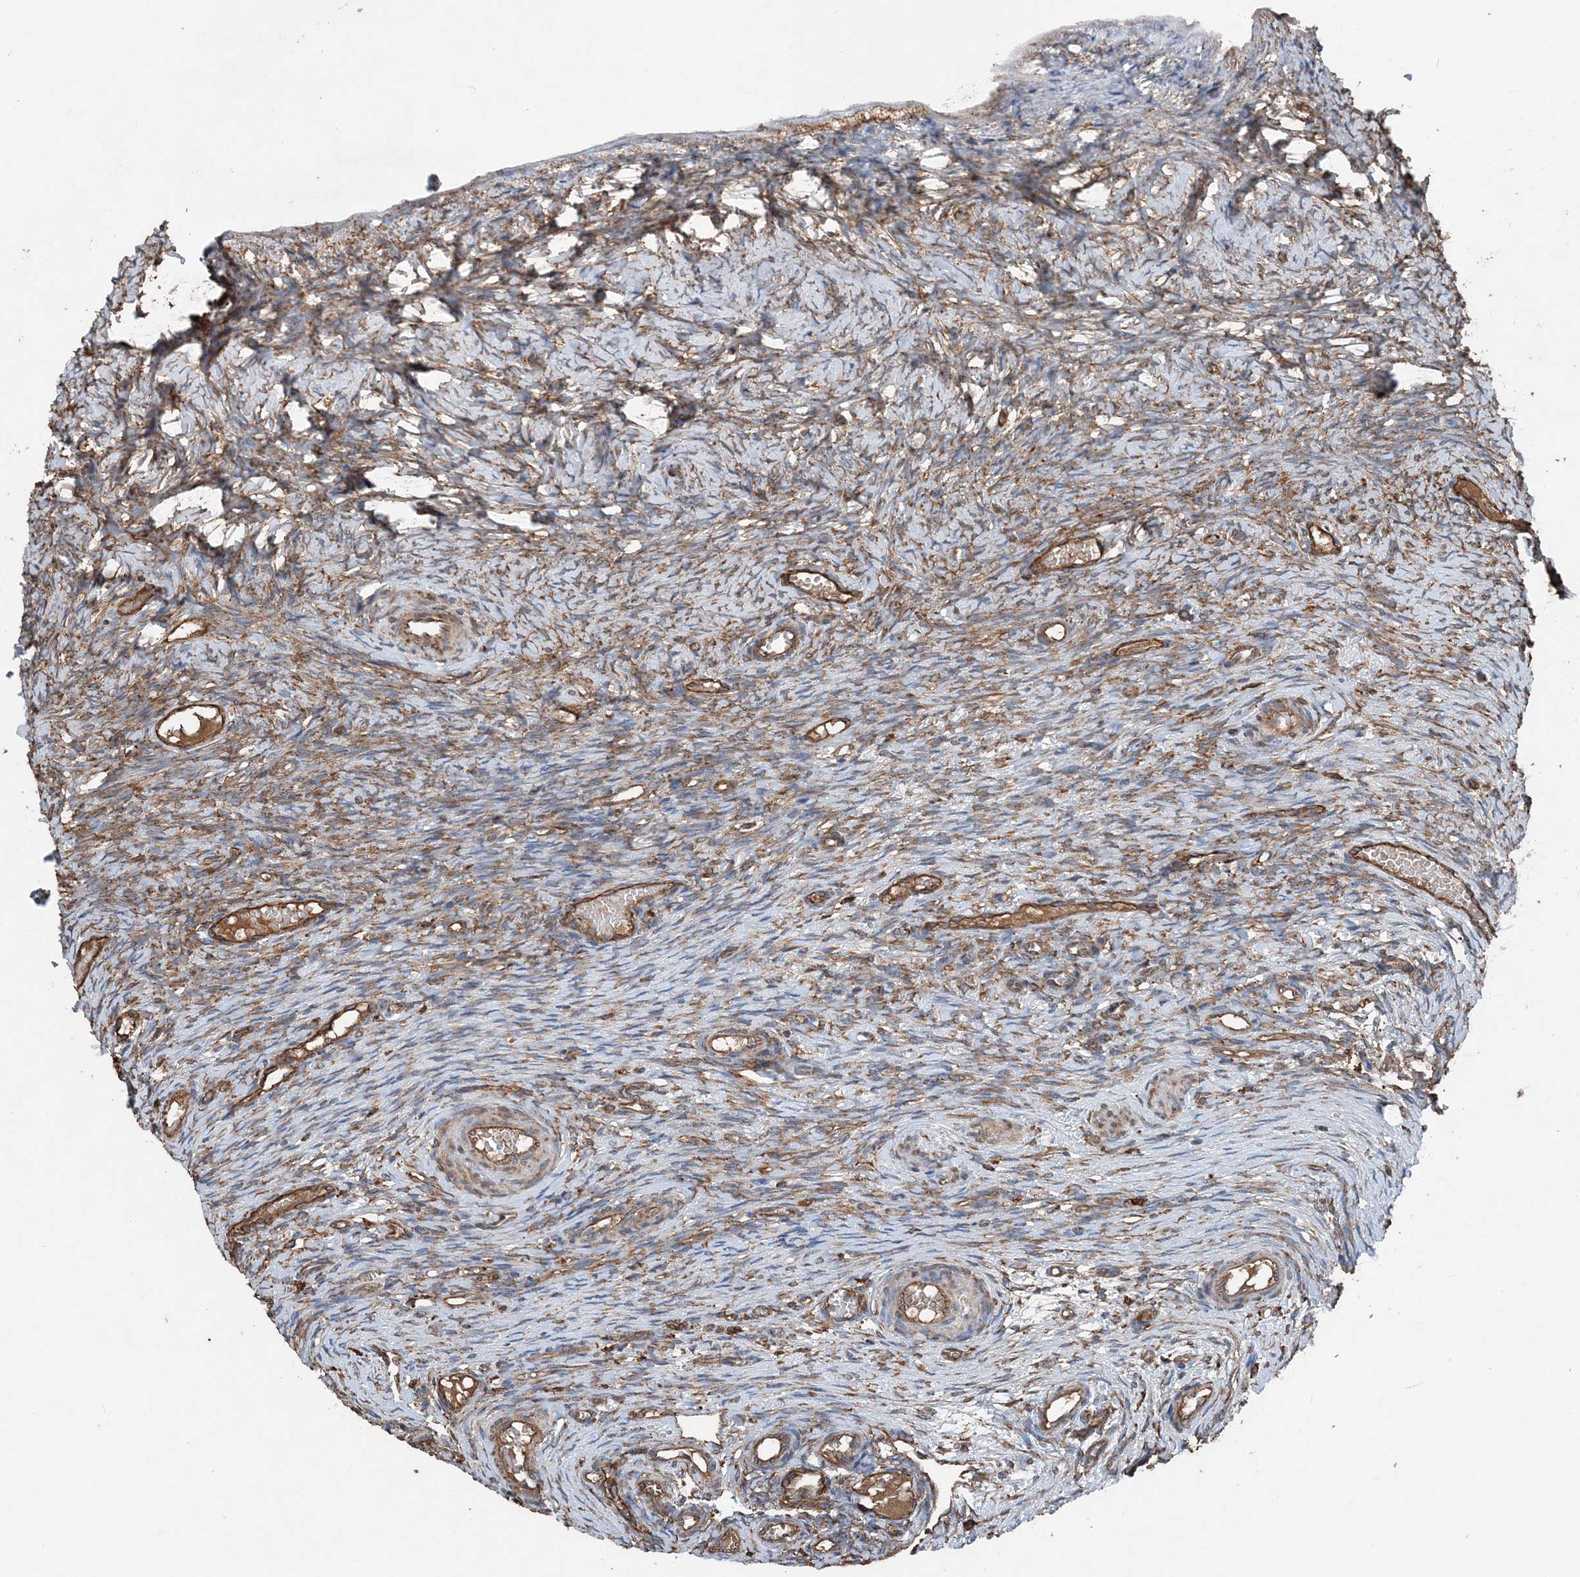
{"staining": {"intensity": "strong", "quantity": ">75%", "location": "cytoplasmic/membranous"}, "tissue": "ovary", "cell_type": "Follicle cells", "image_type": "normal", "snomed": [{"axis": "morphology", "description": "Adenocarcinoma, NOS"}, {"axis": "topography", "description": "Endometrium"}], "caption": "This photomicrograph shows immunohistochemistry staining of unremarkable ovary, with high strong cytoplasmic/membranous staining in approximately >75% of follicle cells.", "gene": "PDIA6", "patient": {"sex": "female", "age": 32}}